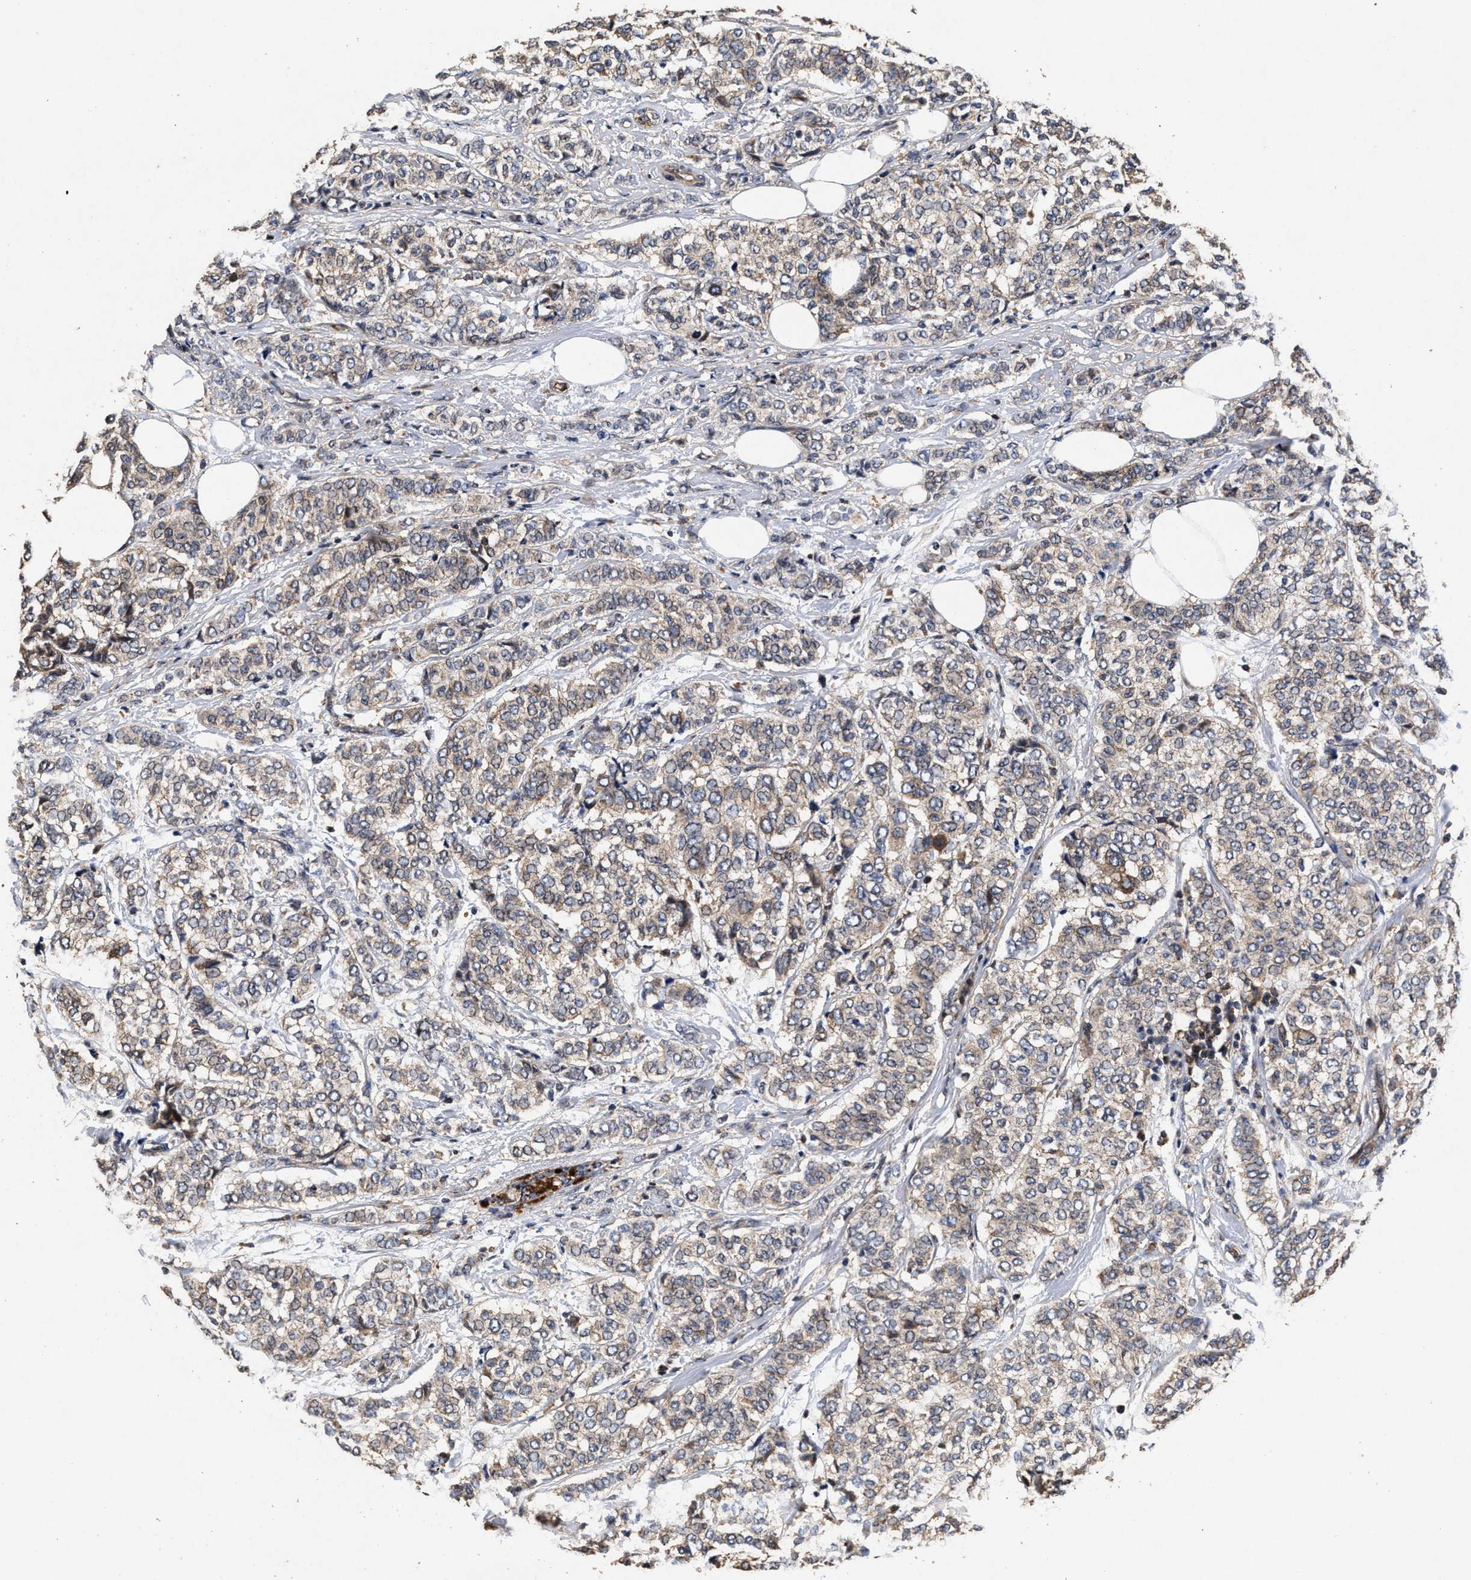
{"staining": {"intensity": "weak", "quantity": "25%-75%", "location": "cytoplasmic/membranous"}, "tissue": "breast cancer", "cell_type": "Tumor cells", "image_type": "cancer", "snomed": [{"axis": "morphology", "description": "Lobular carcinoma"}, {"axis": "topography", "description": "Breast"}], "caption": "Tumor cells reveal low levels of weak cytoplasmic/membranous positivity in approximately 25%-75% of cells in human breast cancer (lobular carcinoma).", "gene": "NFKB2", "patient": {"sex": "female", "age": 60}}